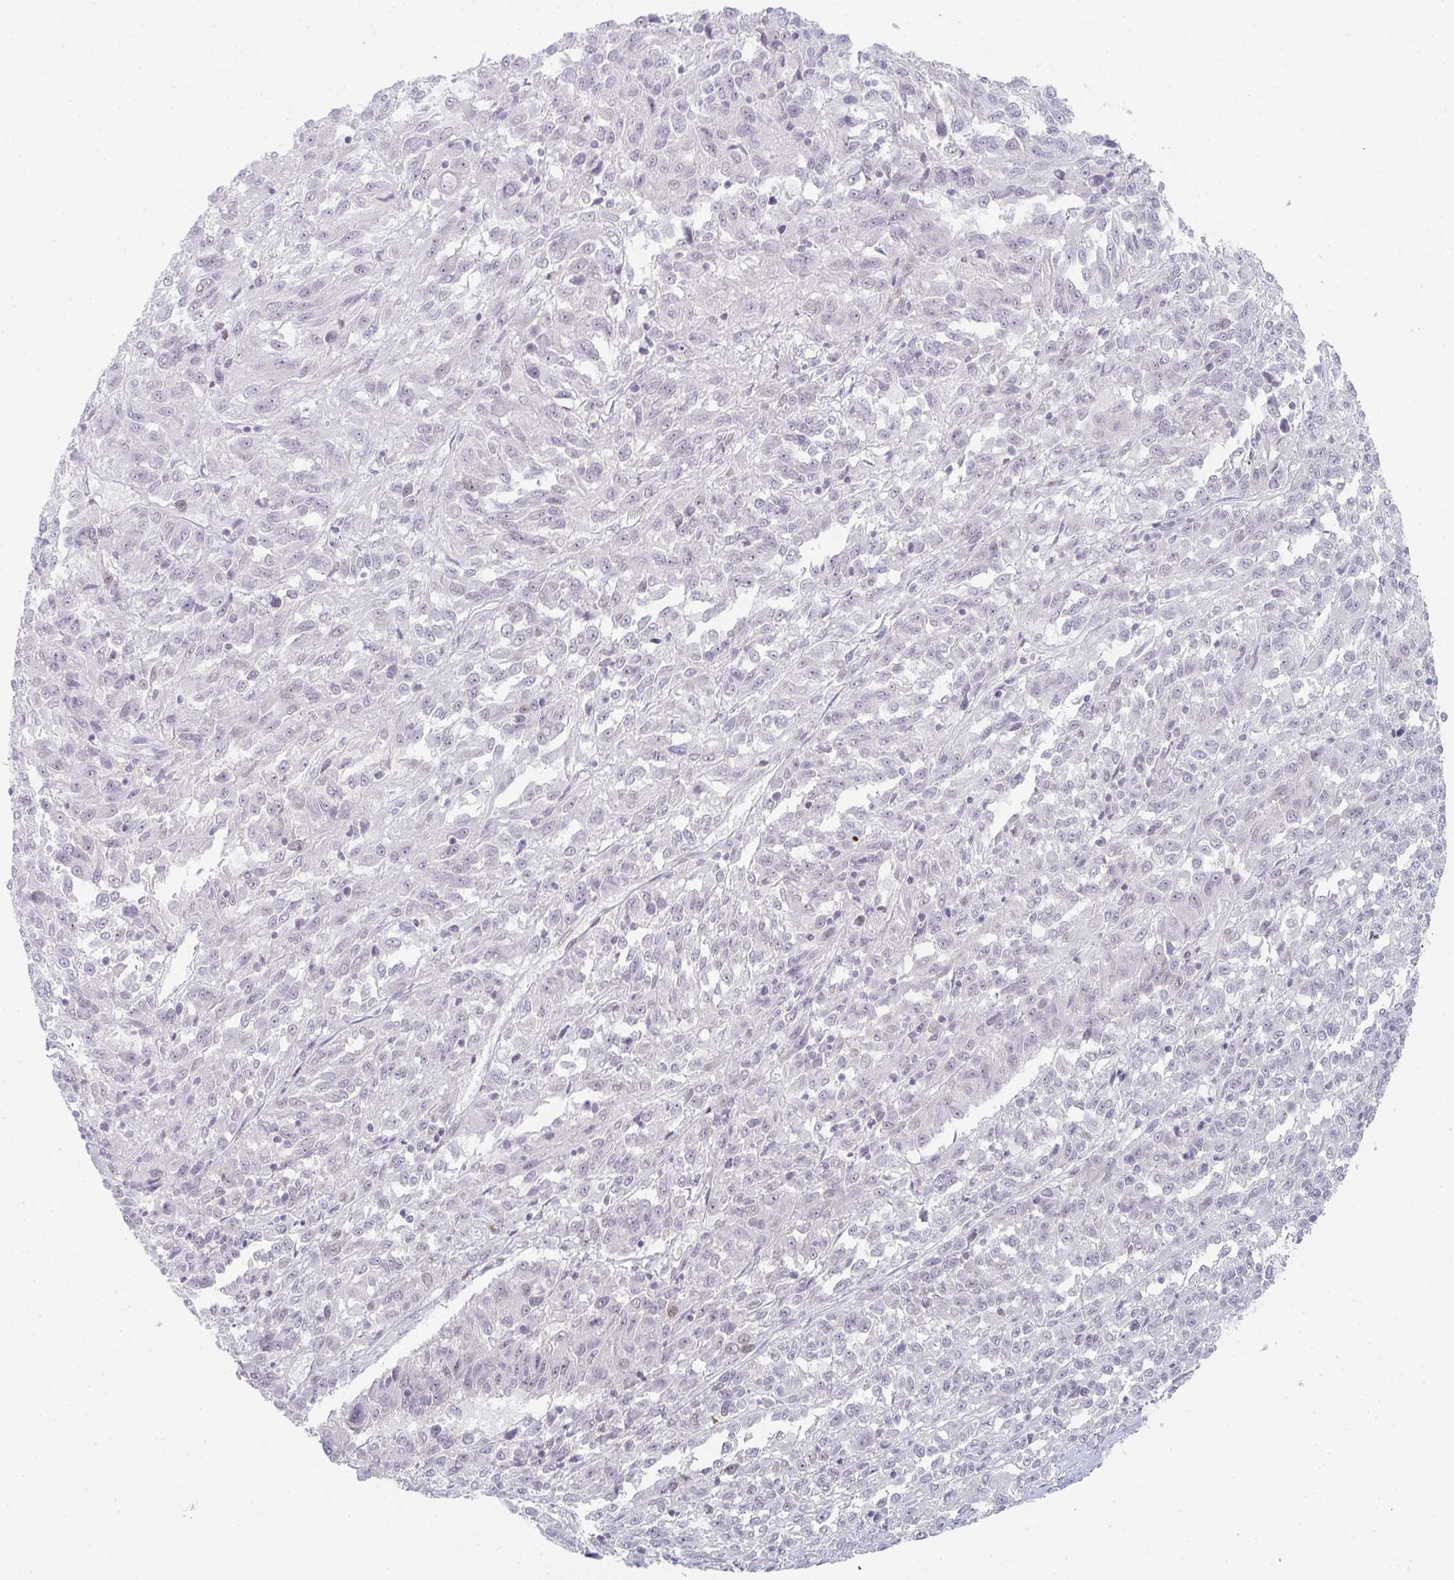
{"staining": {"intensity": "negative", "quantity": "none", "location": "none"}, "tissue": "melanoma", "cell_type": "Tumor cells", "image_type": "cancer", "snomed": [{"axis": "morphology", "description": "Malignant melanoma, Metastatic site"}, {"axis": "topography", "description": "Lung"}], "caption": "Tumor cells show no significant expression in malignant melanoma (metastatic site).", "gene": "LIN54", "patient": {"sex": "male", "age": 64}}